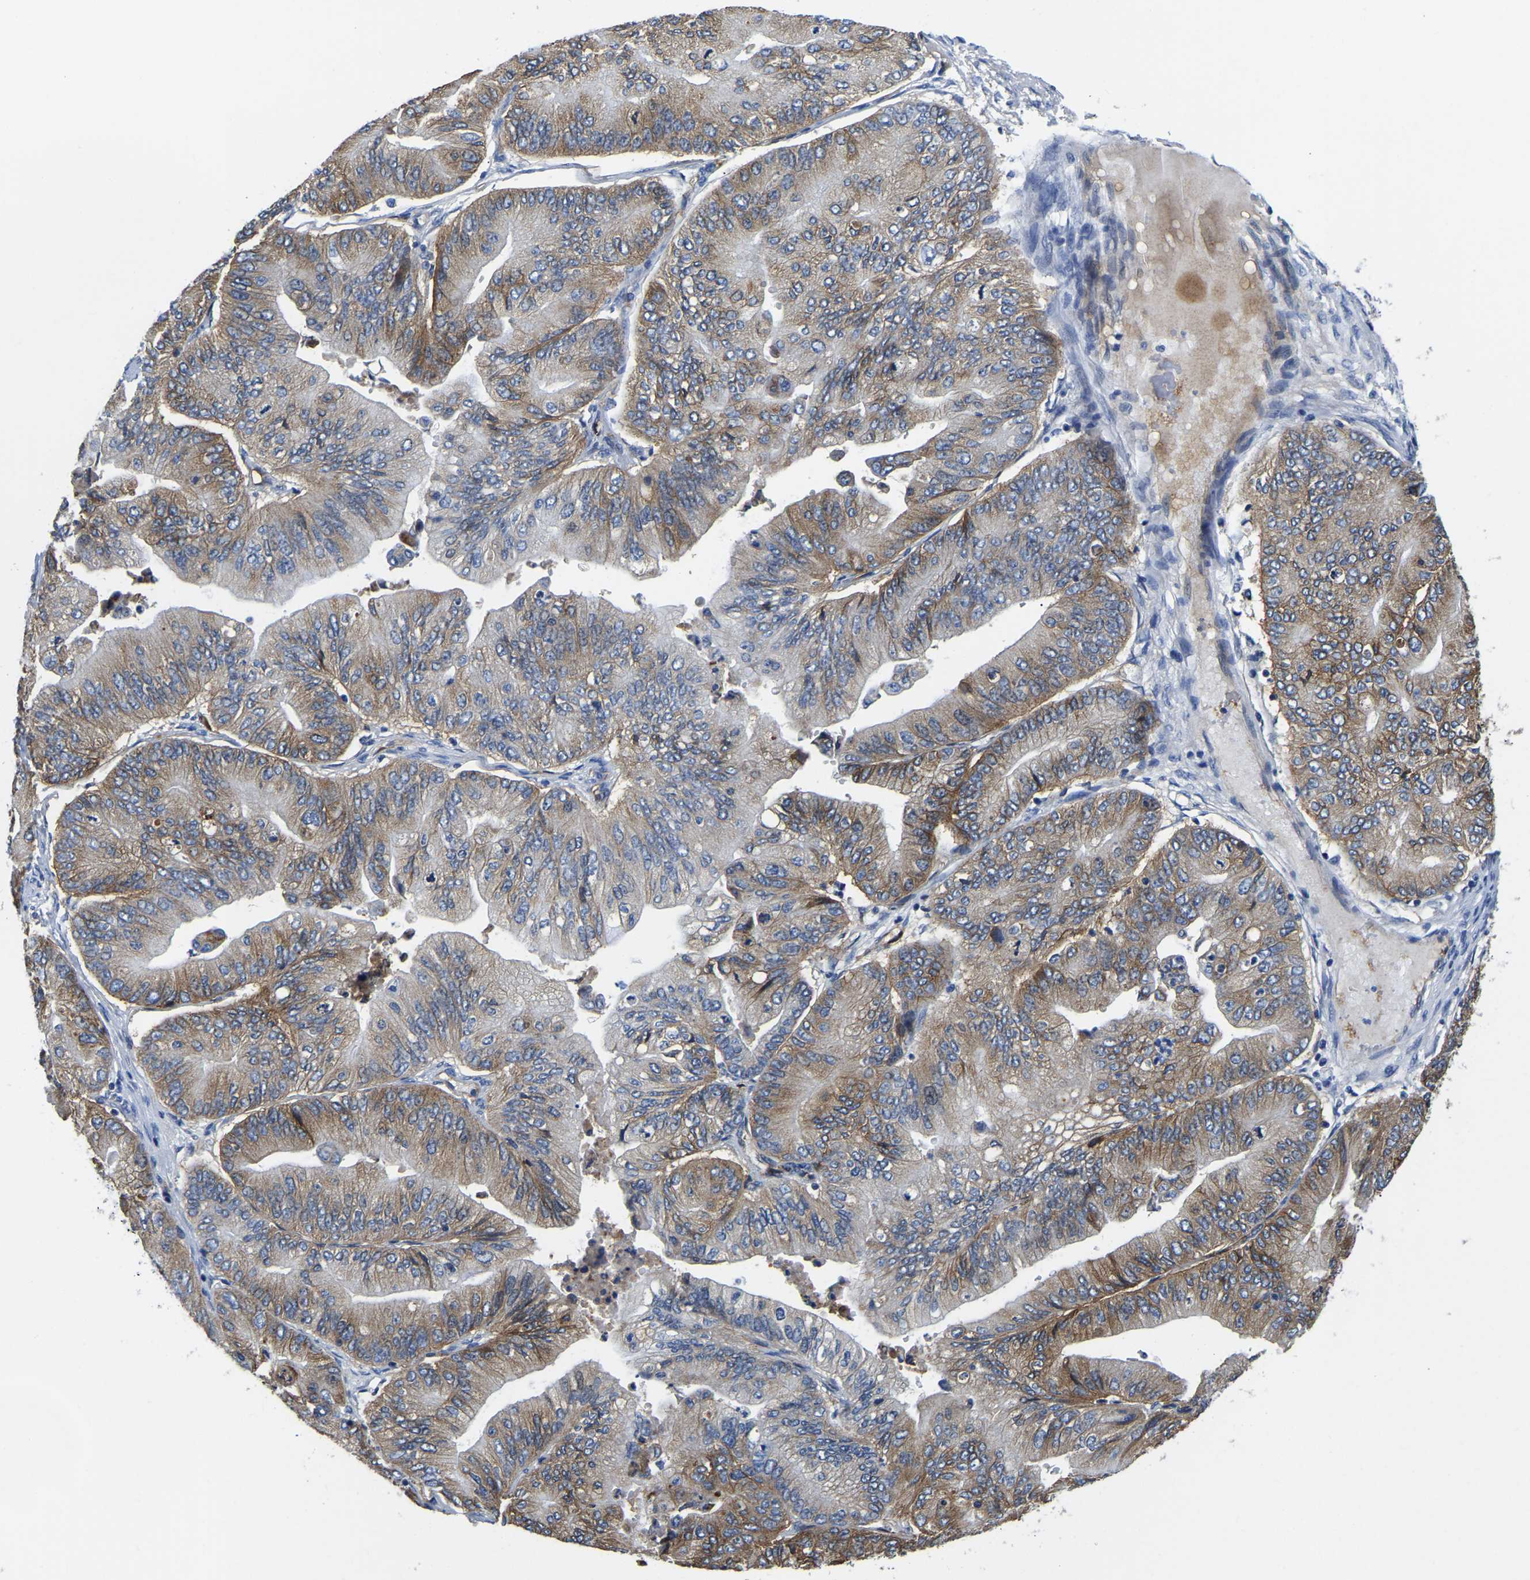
{"staining": {"intensity": "moderate", "quantity": ">75%", "location": "cytoplasmic/membranous"}, "tissue": "ovarian cancer", "cell_type": "Tumor cells", "image_type": "cancer", "snomed": [{"axis": "morphology", "description": "Cystadenocarcinoma, mucinous, NOS"}, {"axis": "topography", "description": "Ovary"}], "caption": "Ovarian mucinous cystadenocarcinoma was stained to show a protein in brown. There is medium levels of moderate cytoplasmic/membranous staining in about >75% of tumor cells.", "gene": "ITGA2", "patient": {"sex": "female", "age": 61}}